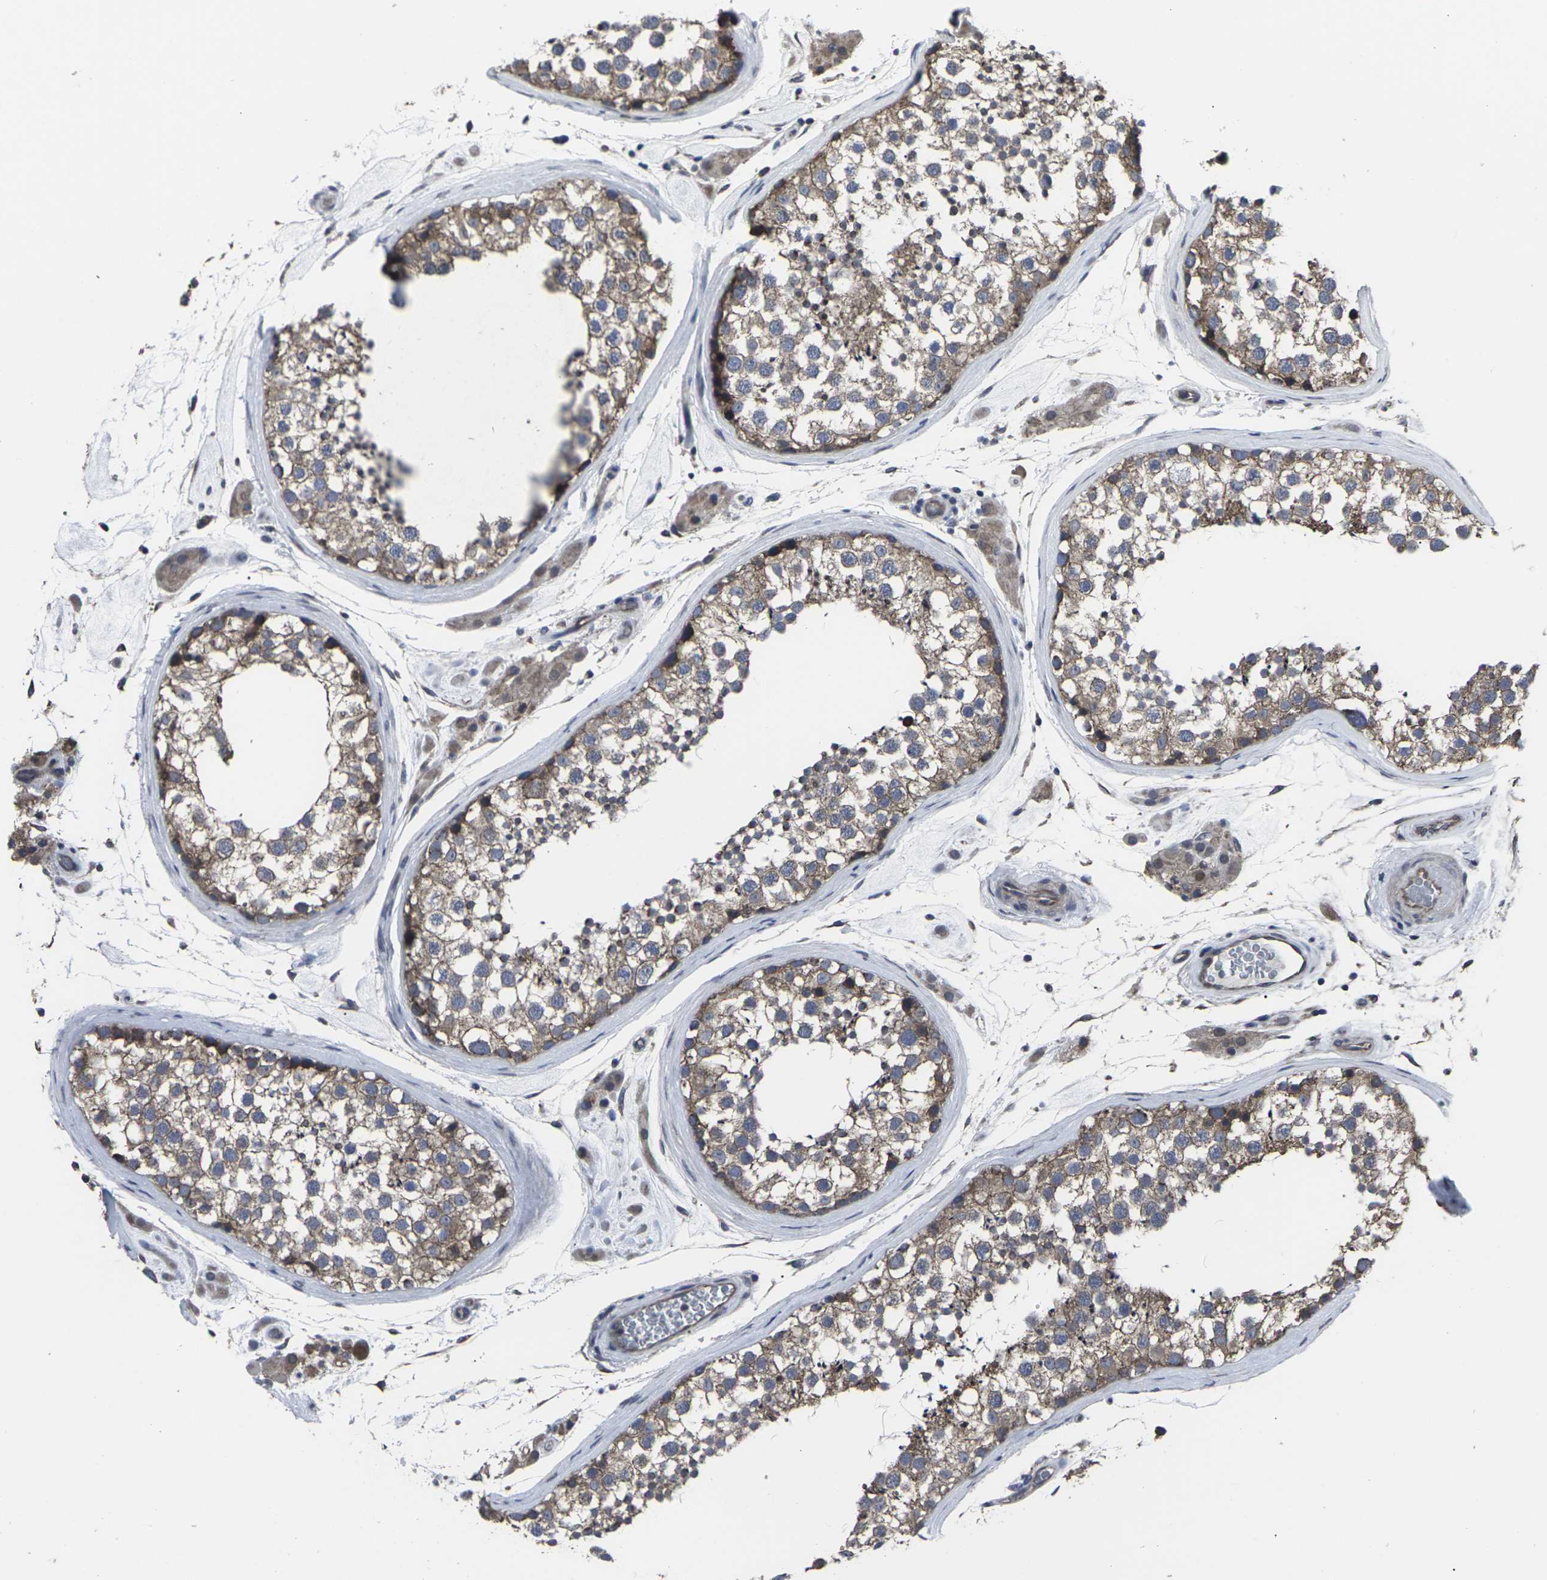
{"staining": {"intensity": "moderate", "quantity": ">75%", "location": "cytoplasmic/membranous"}, "tissue": "testis", "cell_type": "Cells in seminiferous ducts", "image_type": "normal", "snomed": [{"axis": "morphology", "description": "Normal tissue, NOS"}, {"axis": "topography", "description": "Testis"}], "caption": "Immunohistochemistry (DAB (3,3'-diaminobenzidine)) staining of normal human testis displays moderate cytoplasmic/membranous protein expression in about >75% of cells in seminiferous ducts.", "gene": "MAPKAPK2", "patient": {"sex": "male", "age": 46}}